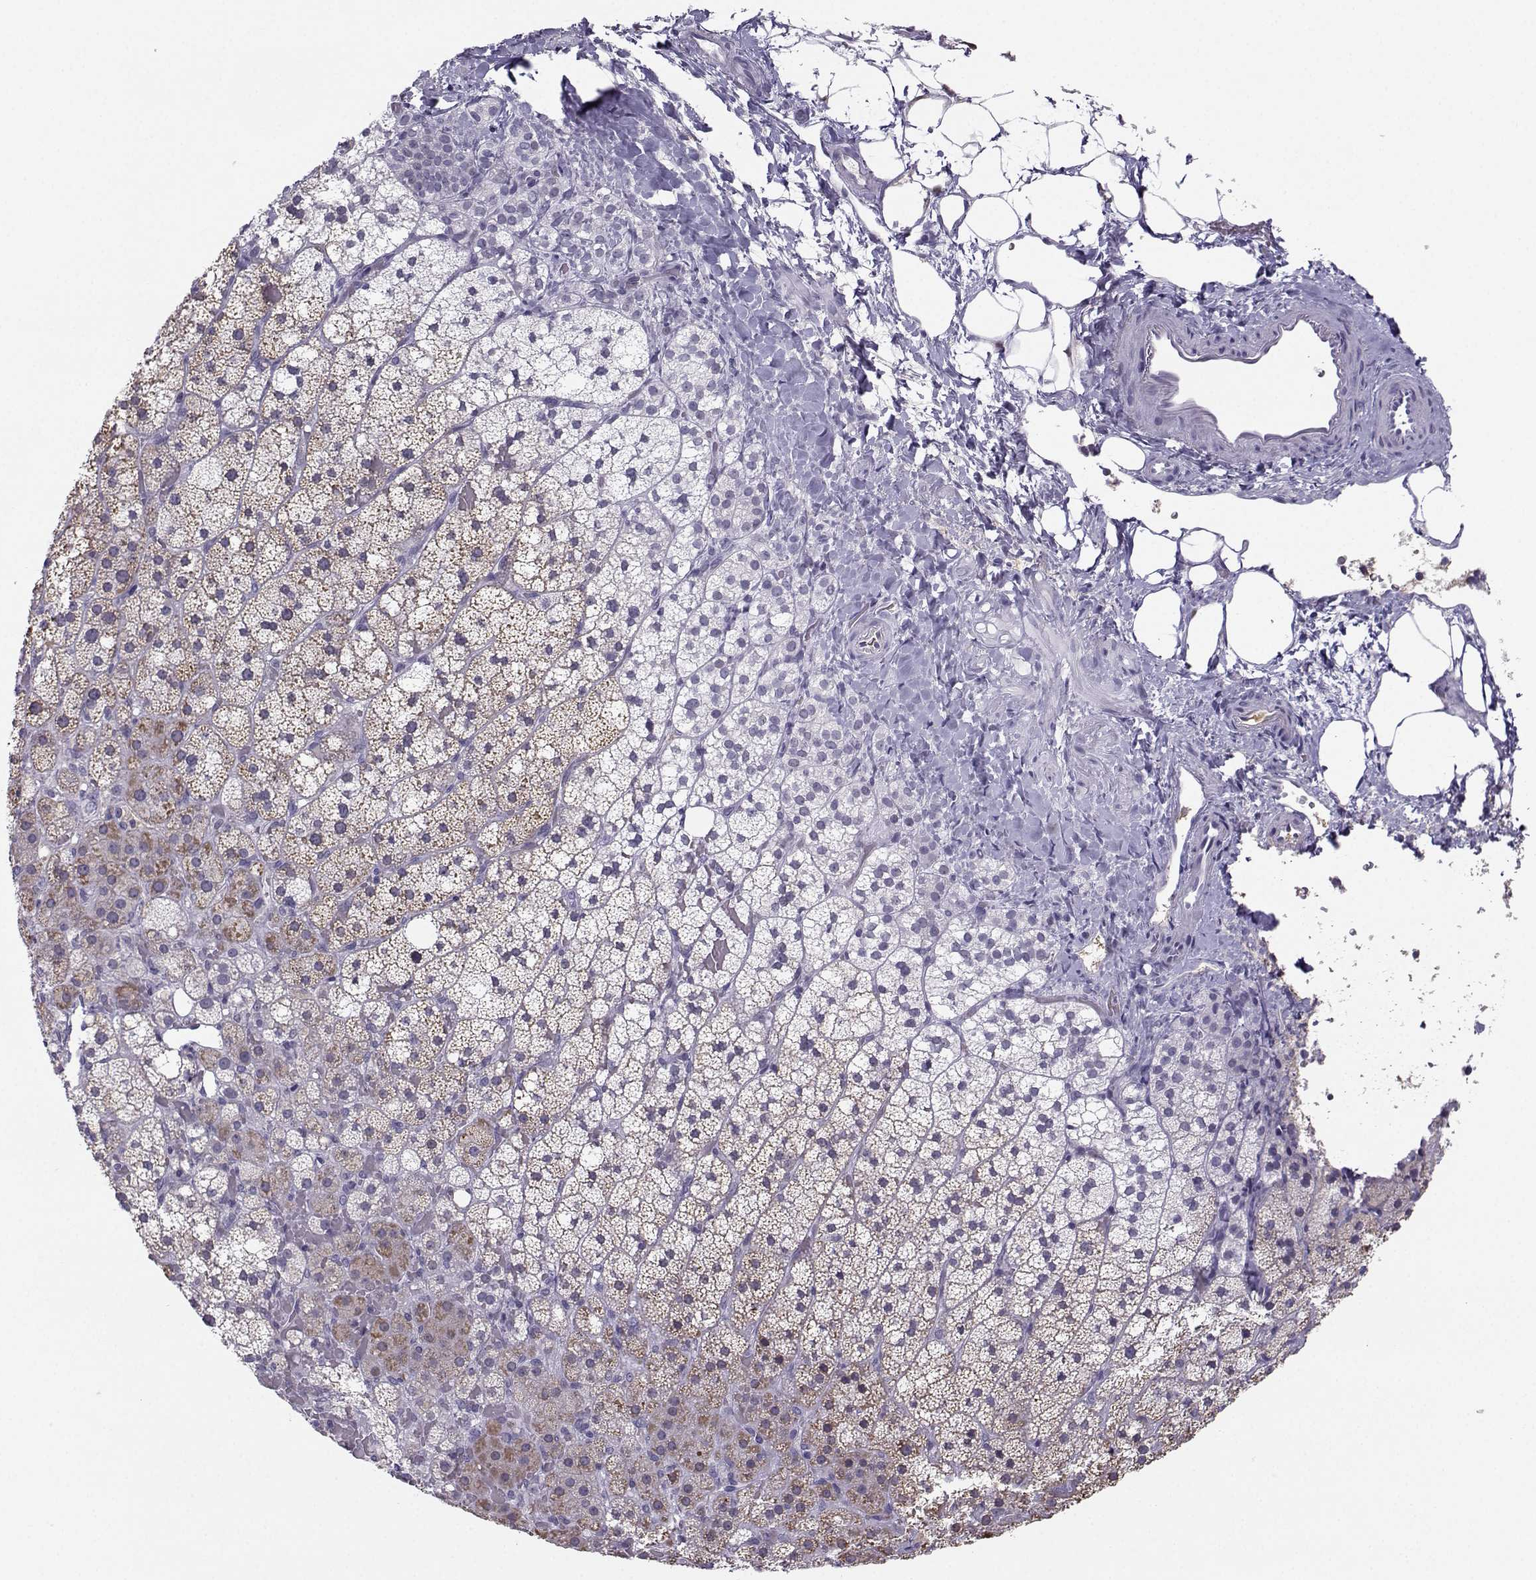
{"staining": {"intensity": "moderate", "quantity": "<25%", "location": "cytoplasmic/membranous"}, "tissue": "adrenal gland", "cell_type": "Glandular cells", "image_type": "normal", "snomed": [{"axis": "morphology", "description": "Normal tissue, NOS"}, {"axis": "topography", "description": "Adrenal gland"}], "caption": "Immunohistochemical staining of benign human adrenal gland demonstrates moderate cytoplasmic/membranous protein staining in about <25% of glandular cells.", "gene": "LHX1", "patient": {"sex": "male", "age": 53}}